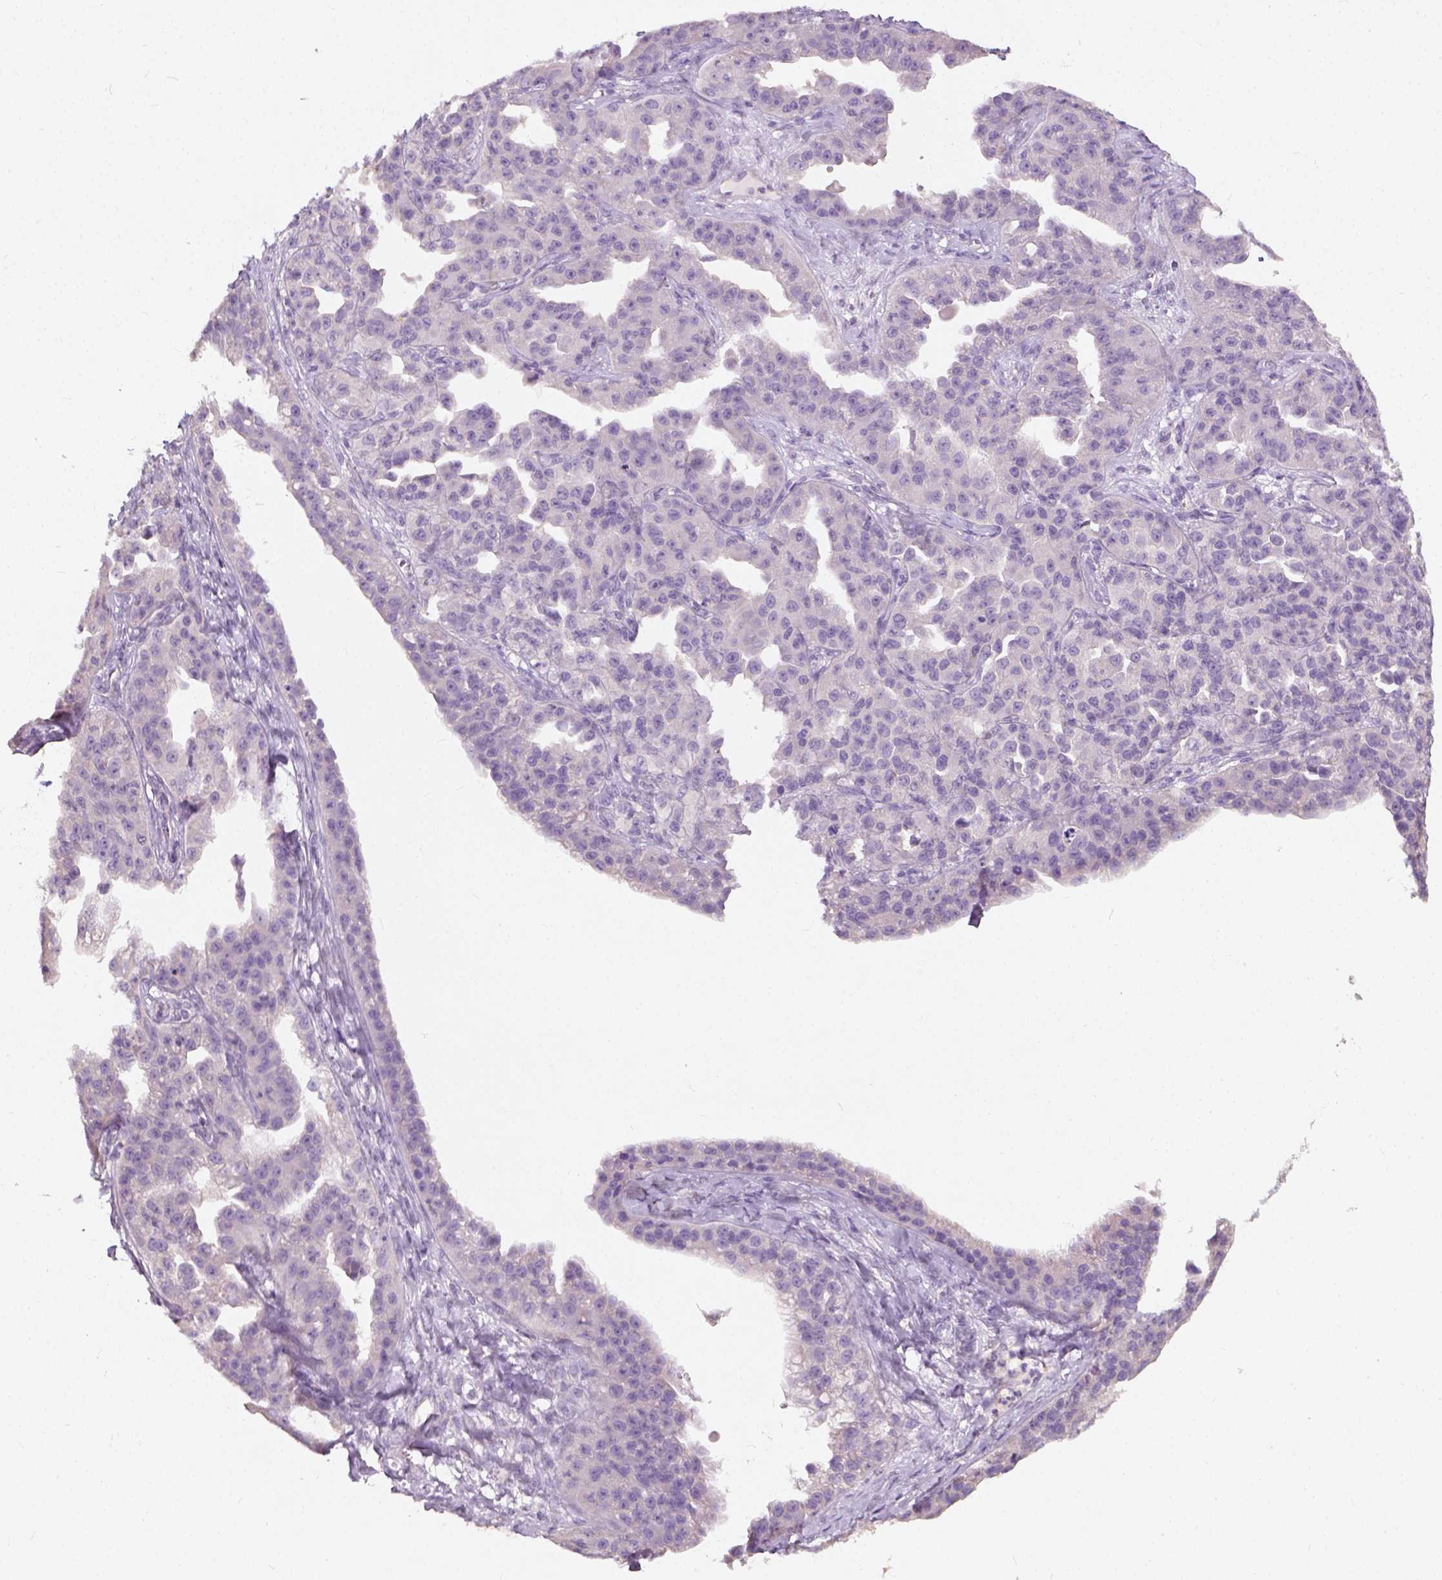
{"staining": {"intensity": "negative", "quantity": "none", "location": "none"}, "tissue": "ovarian cancer", "cell_type": "Tumor cells", "image_type": "cancer", "snomed": [{"axis": "morphology", "description": "Cystadenocarcinoma, serous, NOS"}, {"axis": "topography", "description": "Ovary"}], "caption": "Serous cystadenocarcinoma (ovarian) was stained to show a protein in brown. There is no significant positivity in tumor cells.", "gene": "DHCR24", "patient": {"sex": "female", "age": 75}}